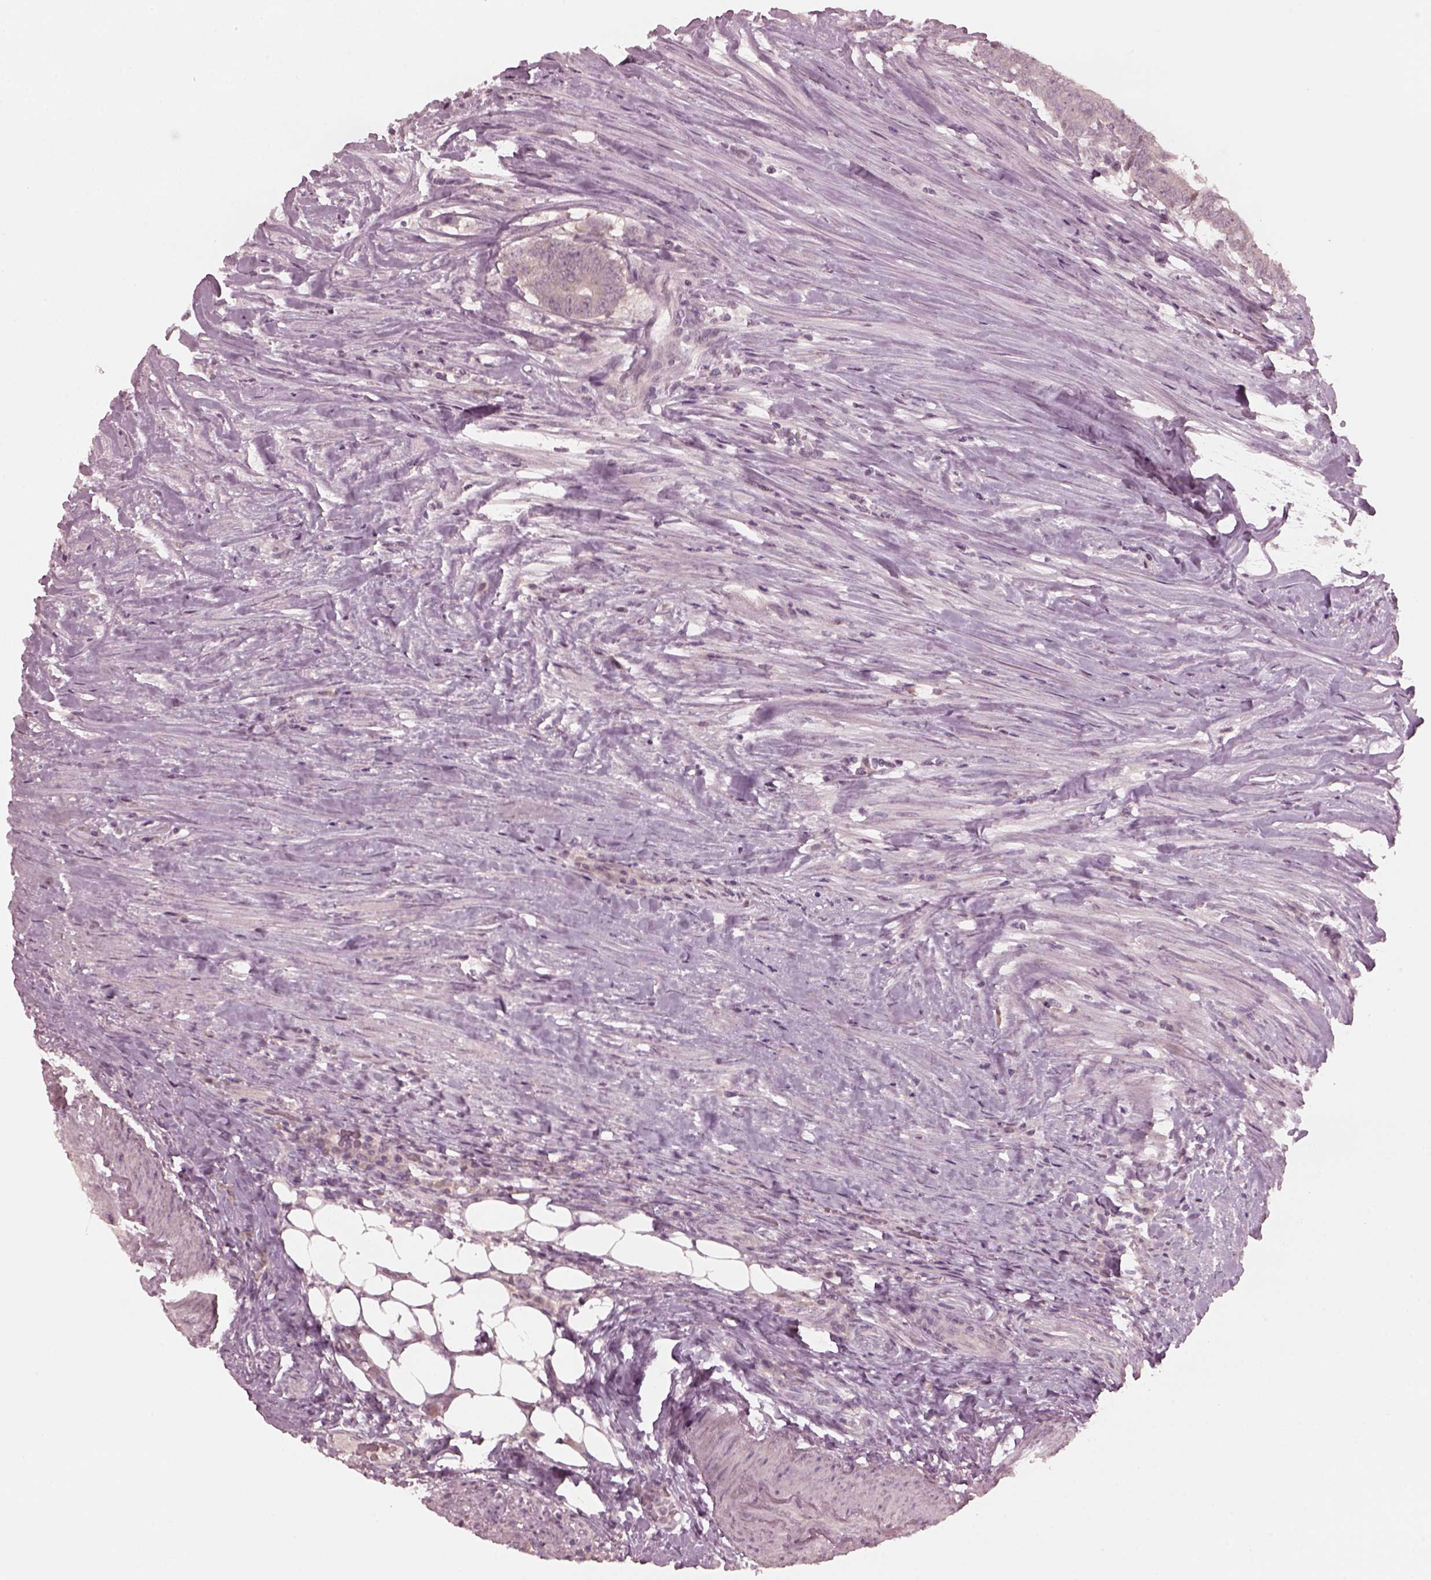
{"staining": {"intensity": "negative", "quantity": "none", "location": "none"}, "tissue": "colorectal cancer", "cell_type": "Tumor cells", "image_type": "cancer", "snomed": [{"axis": "morphology", "description": "Adenocarcinoma, NOS"}, {"axis": "topography", "description": "Colon"}], "caption": "DAB (3,3'-diaminobenzidine) immunohistochemical staining of human colorectal cancer demonstrates no significant expression in tumor cells.", "gene": "RGS7", "patient": {"sex": "female", "age": 43}}